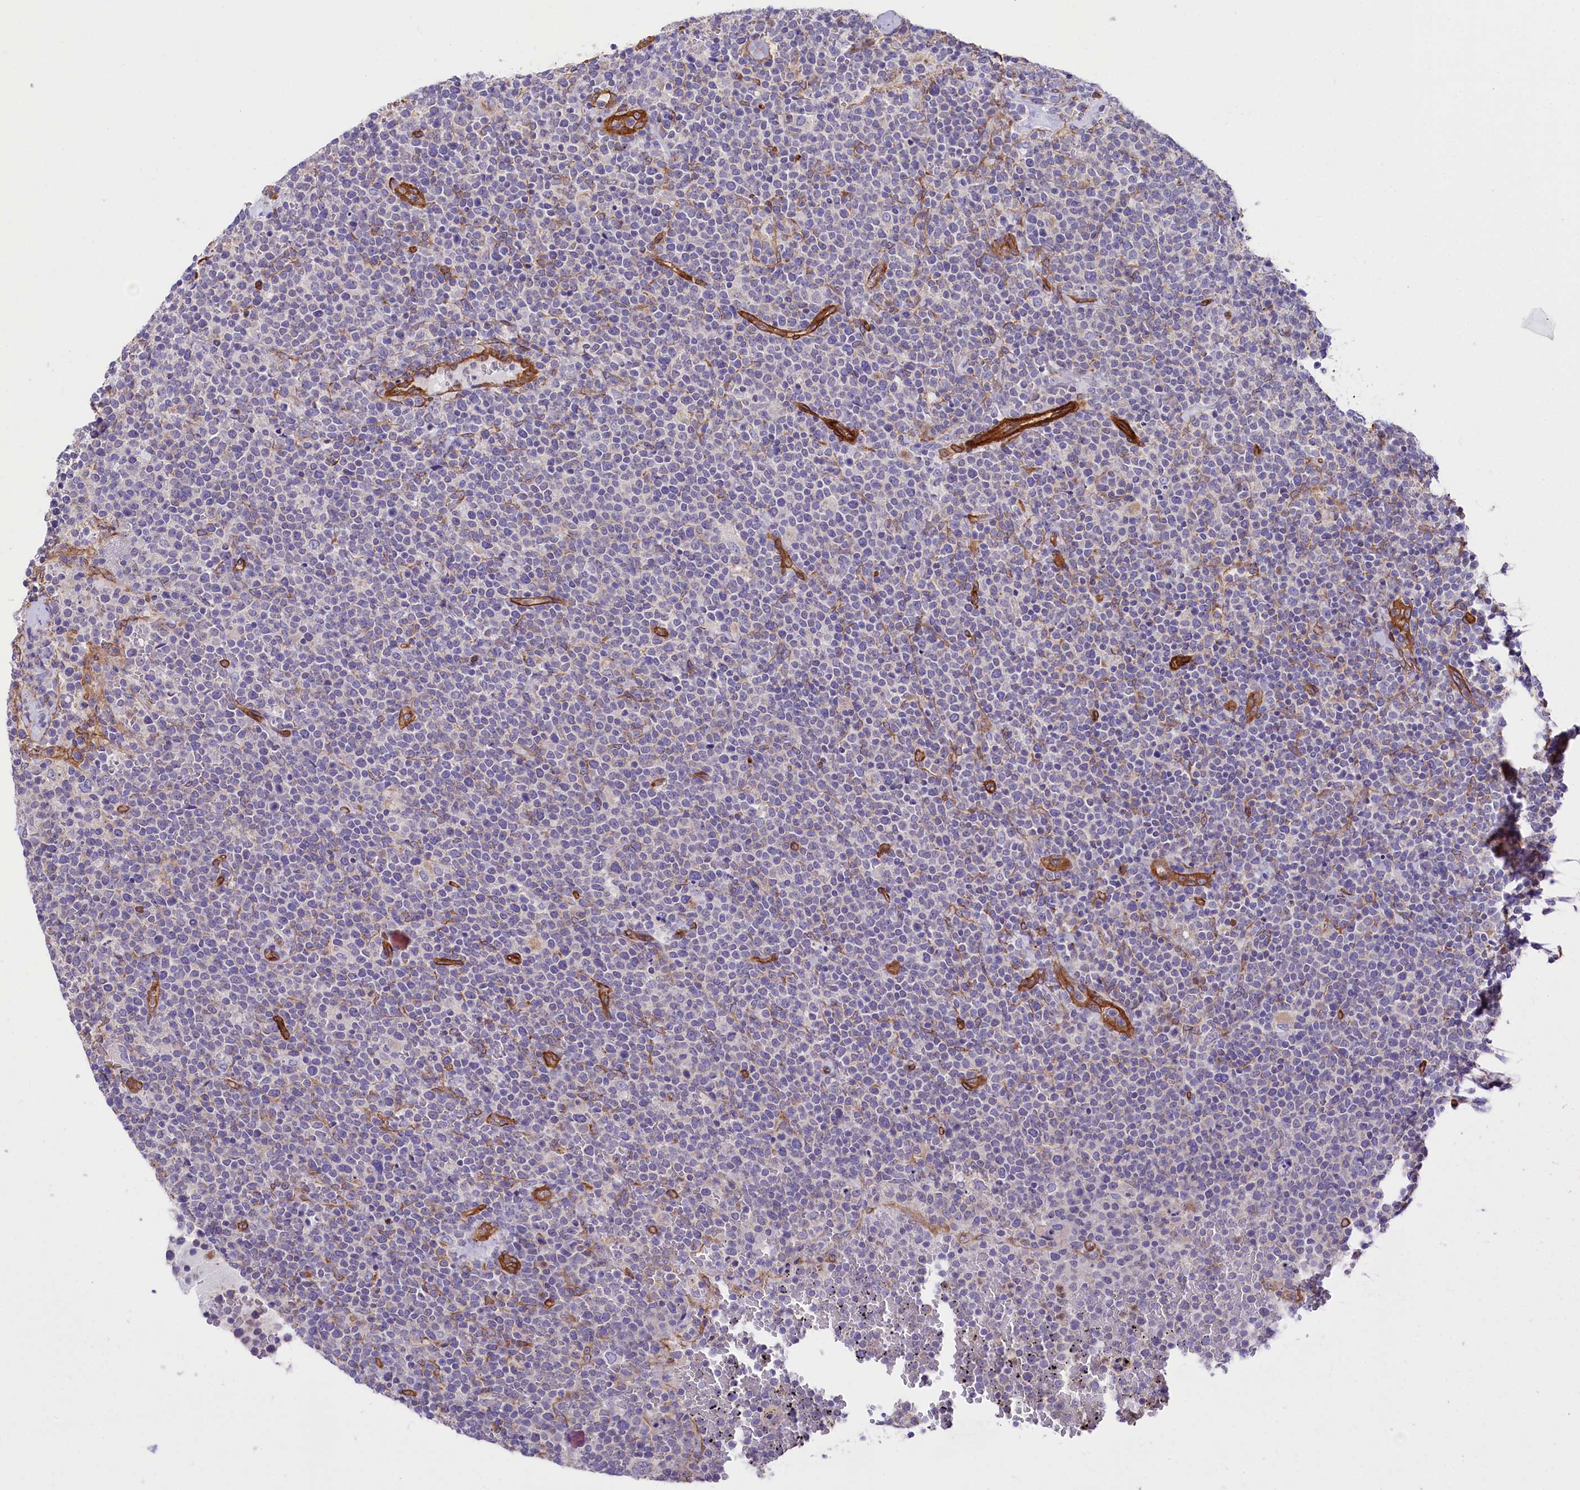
{"staining": {"intensity": "negative", "quantity": "none", "location": "none"}, "tissue": "lymphoma", "cell_type": "Tumor cells", "image_type": "cancer", "snomed": [{"axis": "morphology", "description": "Malignant lymphoma, non-Hodgkin's type, High grade"}, {"axis": "topography", "description": "Lymph node"}], "caption": "Tumor cells are negative for protein expression in human high-grade malignant lymphoma, non-Hodgkin's type.", "gene": "TNKS1BP1", "patient": {"sex": "male", "age": 61}}